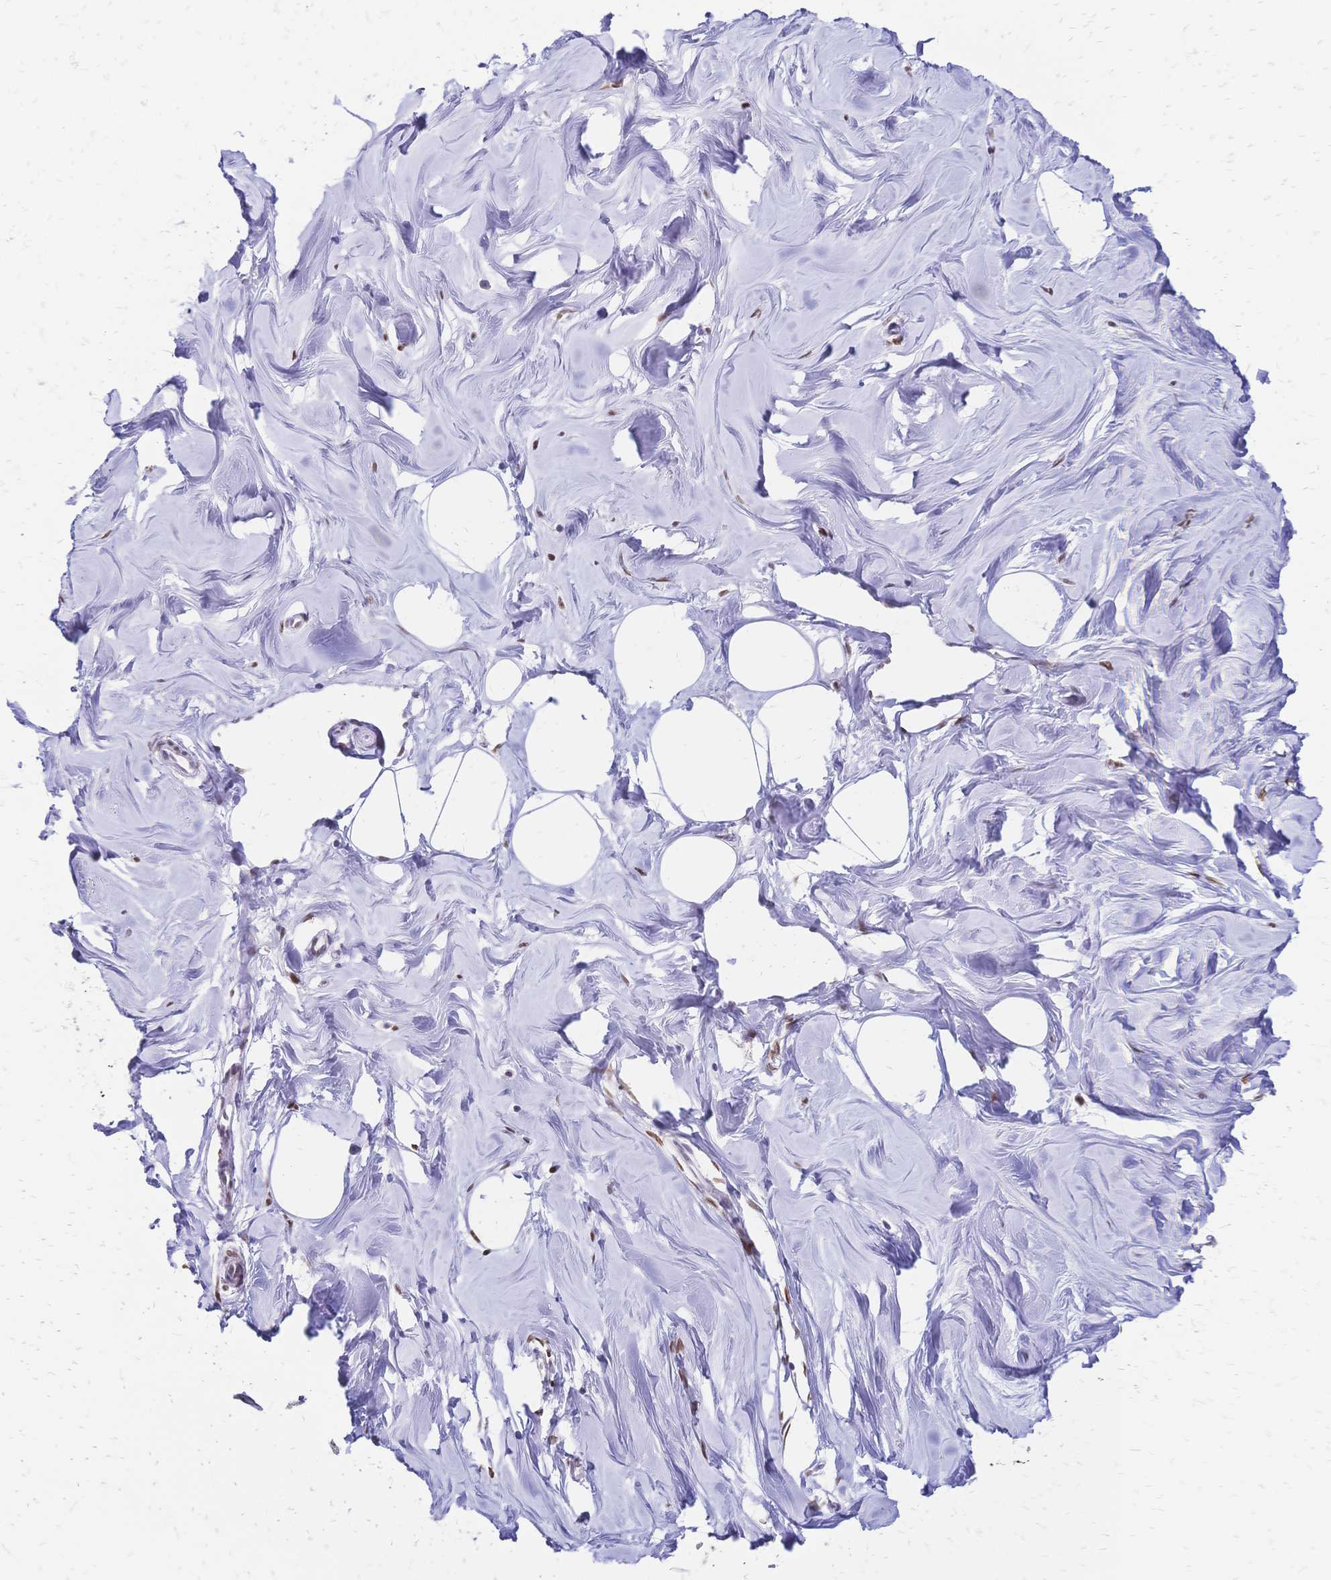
{"staining": {"intensity": "negative", "quantity": "none", "location": "none"}, "tissue": "breast", "cell_type": "Adipocytes", "image_type": "normal", "snomed": [{"axis": "morphology", "description": "Normal tissue, NOS"}, {"axis": "topography", "description": "Breast"}], "caption": "This is an IHC micrograph of benign breast. There is no expression in adipocytes.", "gene": "NFIC", "patient": {"sex": "female", "age": 27}}